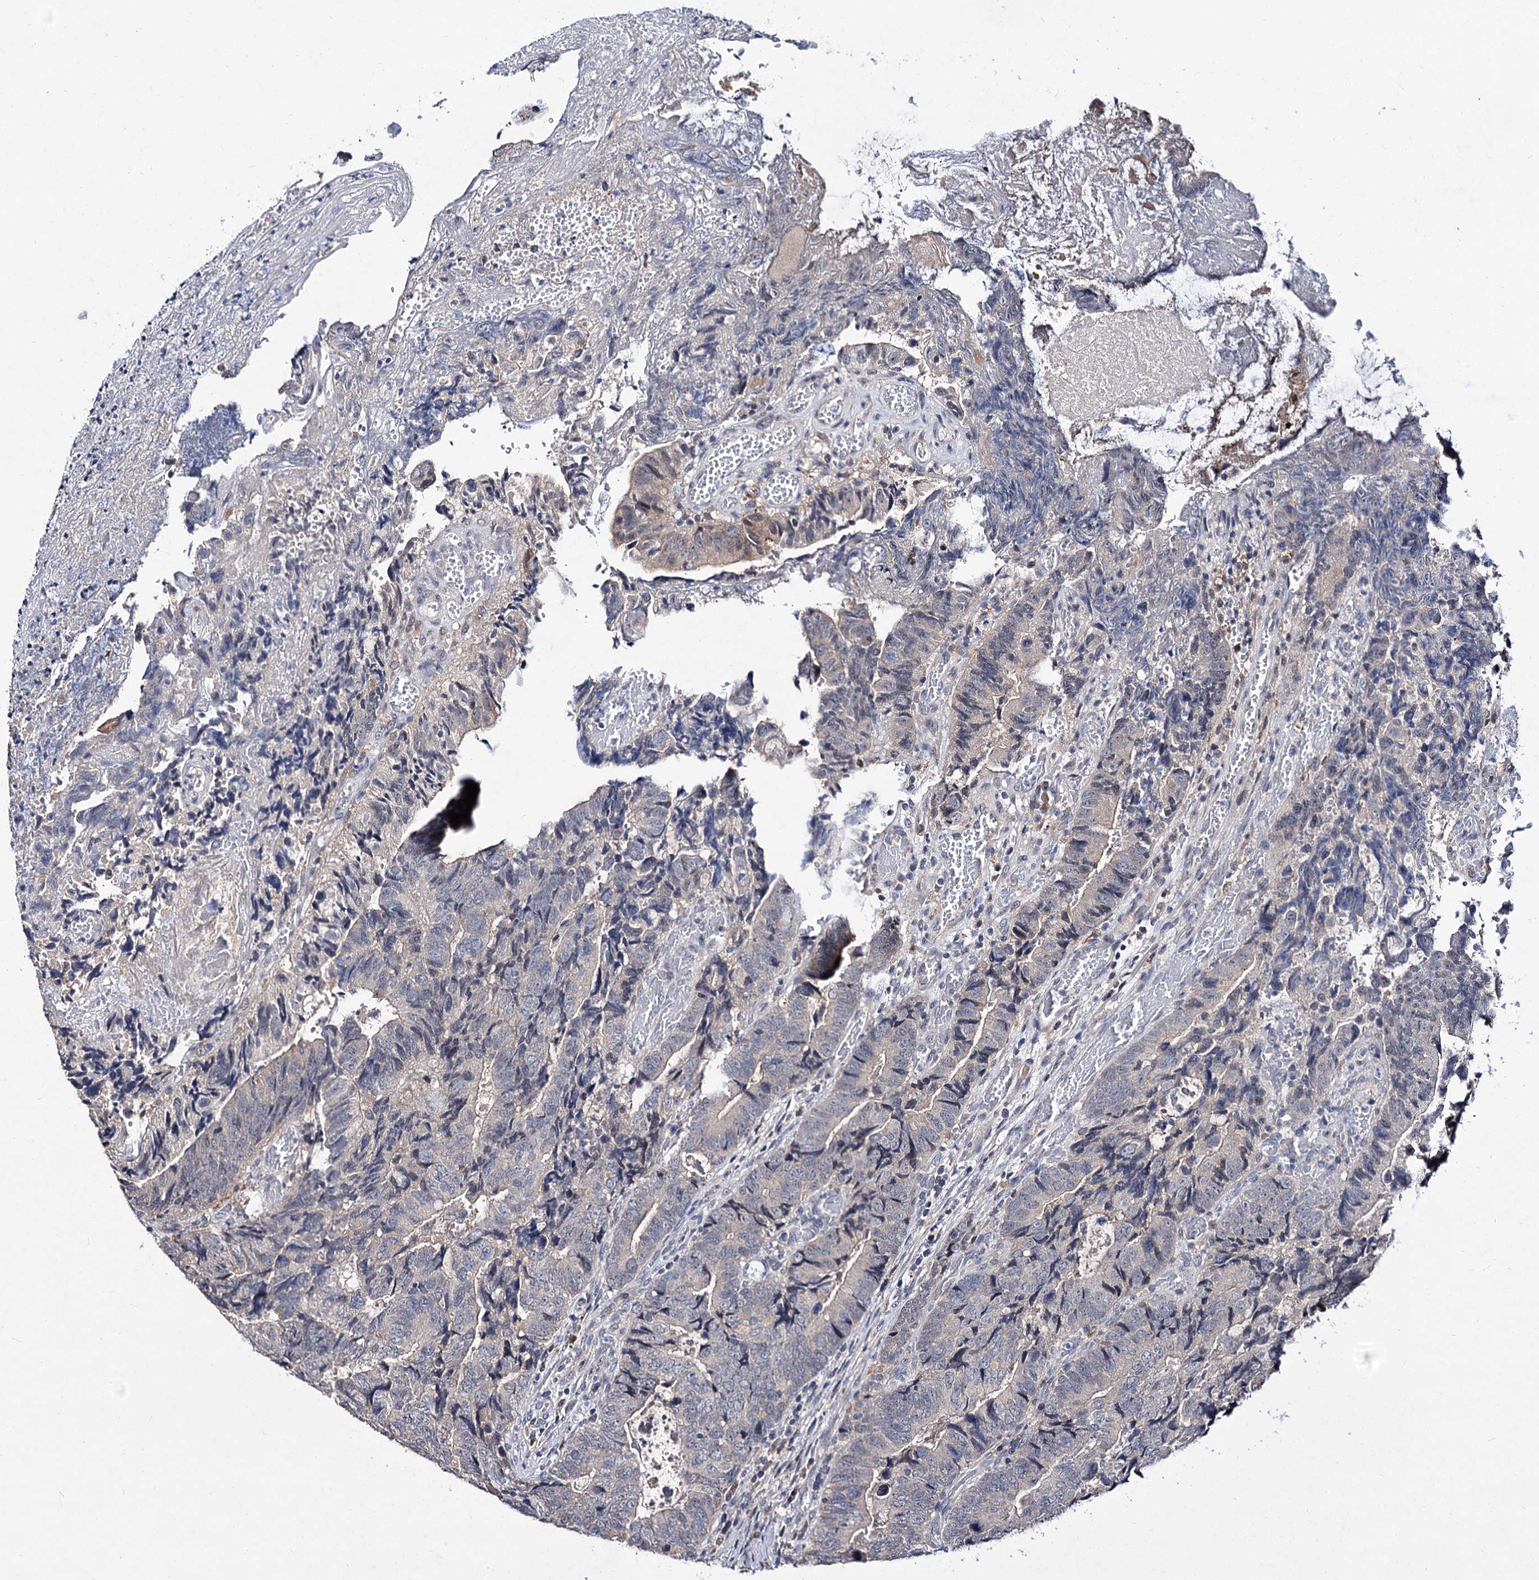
{"staining": {"intensity": "negative", "quantity": "none", "location": "none"}, "tissue": "colorectal cancer", "cell_type": "Tumor cells", "image_type": "cancer", "snomed": [{"axis": "morphology", "description": "Adenocarcinoma, NOS"}, {"axis": "topography", "description": "Colon"}], "caption": "Immunohistochemical staining of colorectal cancer (adenocarcinoma) reveals no significant staining in tumor cells. Brightfield microscopy of immunohistochemistry stained with DAB (brown) and hematoxylin (blue), captured at high magnification.", "gene": "ACTR6", "patient": {"sex": "female", "age": 67}}